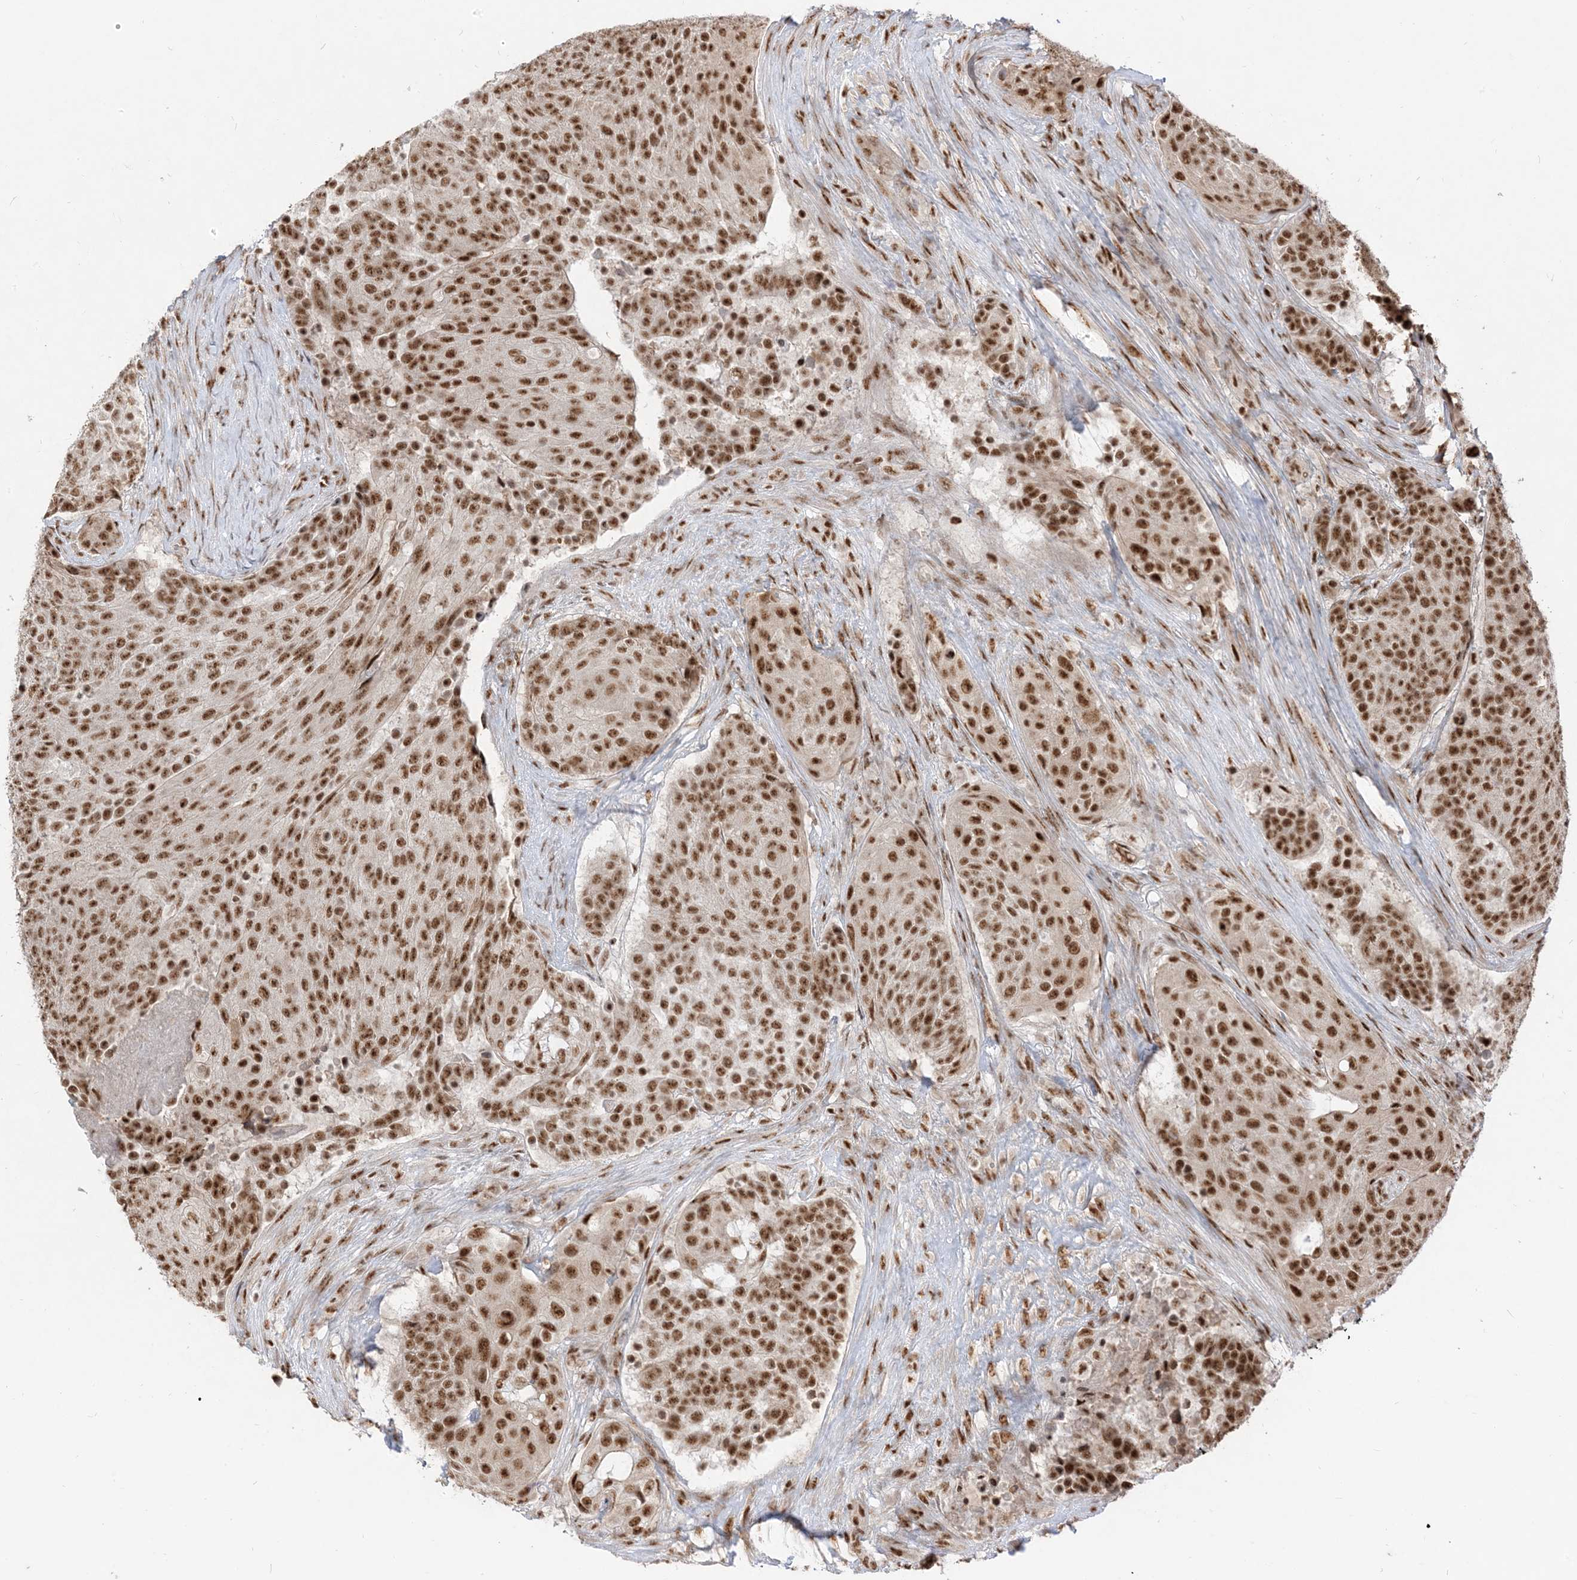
{"staining": {"intensity": "strong", "quantity": ">75%", "location": "nuclear"}, "tissue": "urothelial cancer", "cell_type": "Tumor cells", "image_type": "cancer", "snomed": [{"axis": "morphology", "description": "Urothelial carcinoma, High grade"}, {"axis": "topography", "description": "Urinary bladder"}], "caption": "IHC image of neoplastic tissue: human urothelial cancer stained using immunohistochemistry exhibits high levels of strong protein expression localized specifically in the nuclear of tumor cells, appearing as a nuclear brown color.", "gene": "ARGLU1", "patient": {"sex": "female", "age": 63}}